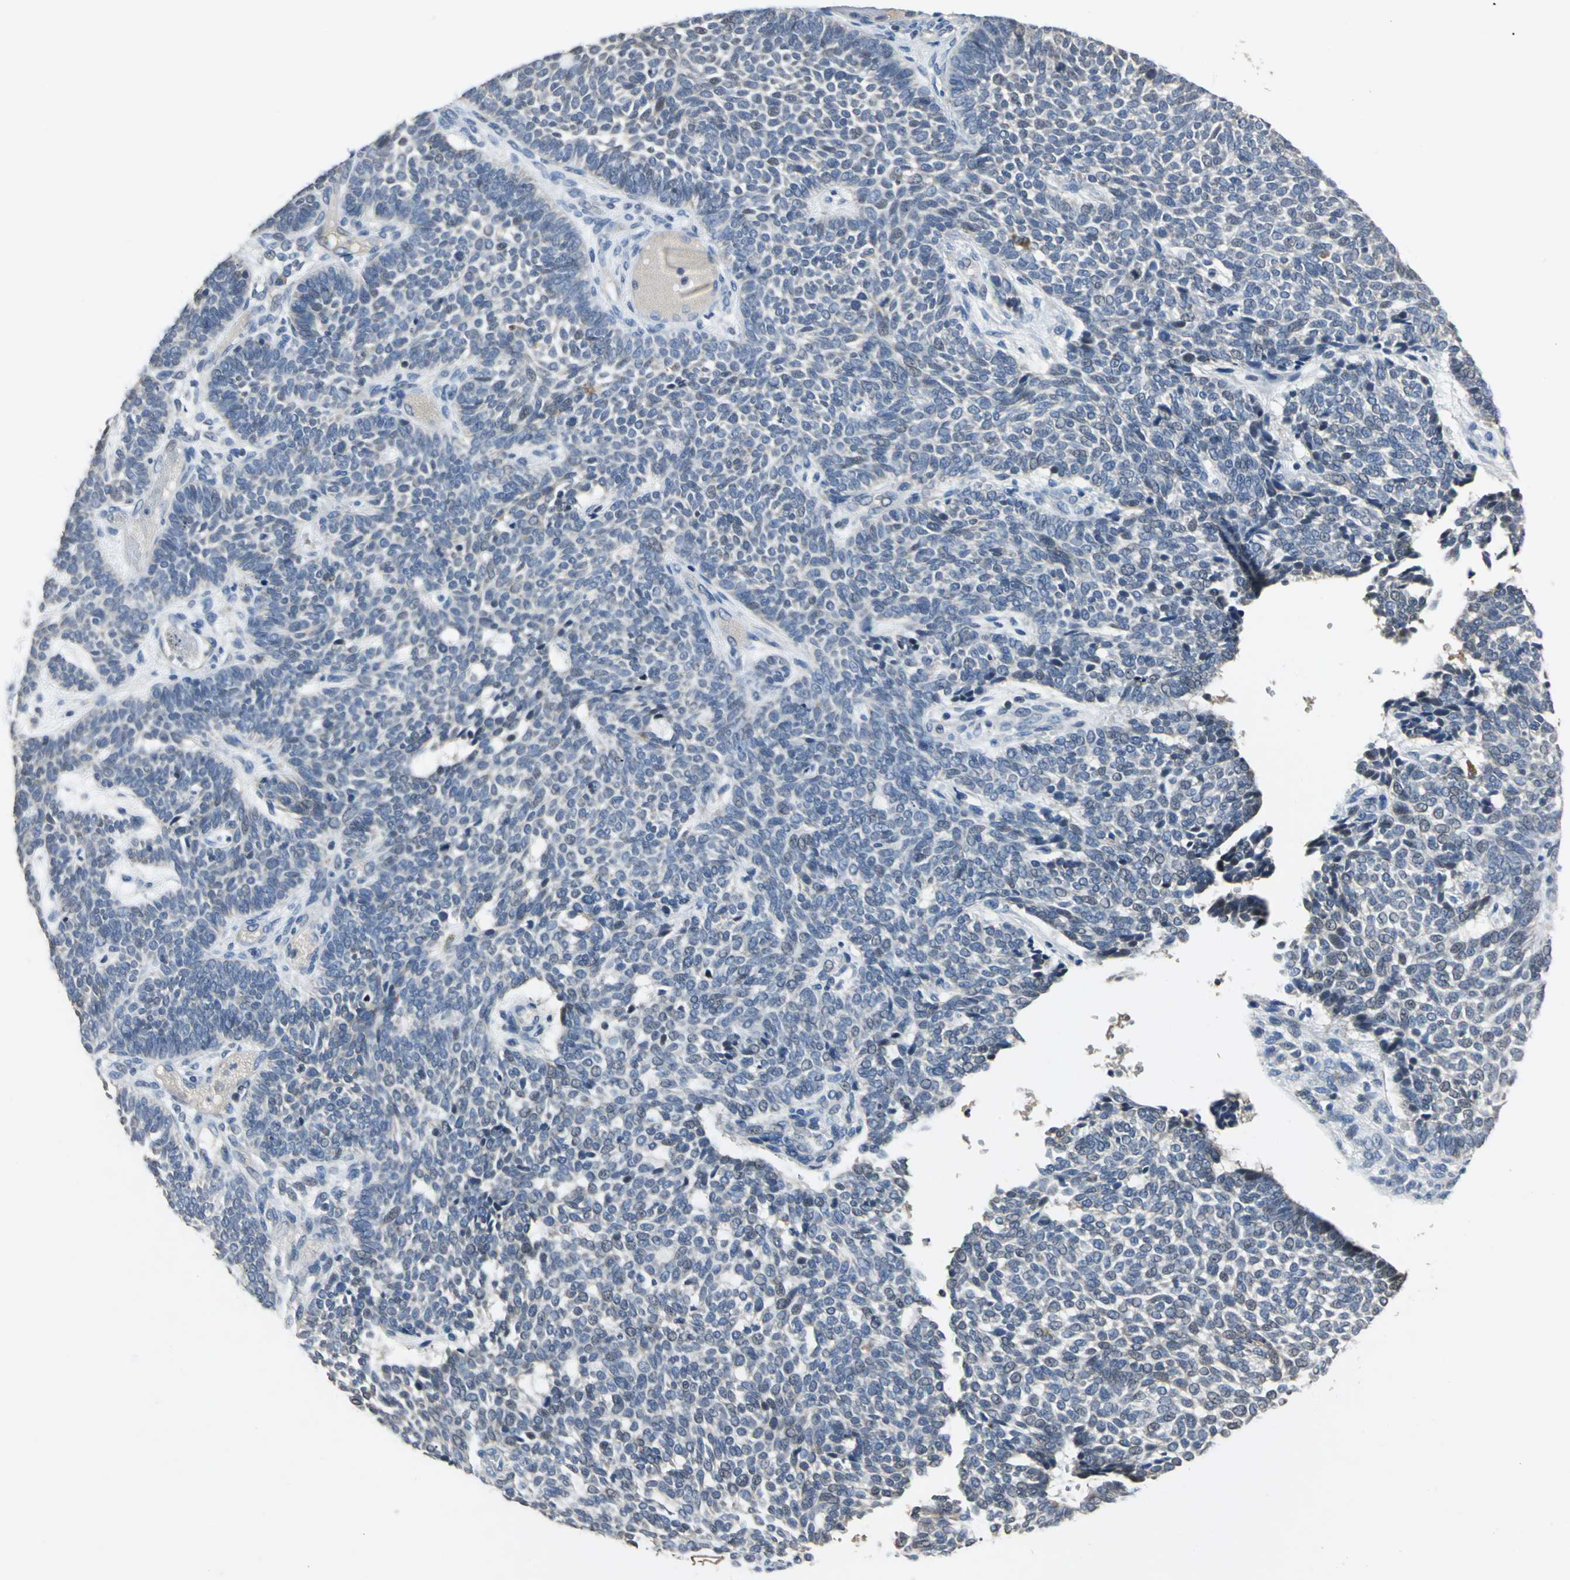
{"staining": {"intensity": "weak", "quantity": "<25%", "location": "cytoplasmic/membranous"}, "tissue": "skin cancer", "cell_type": "Tumor cells", "image_type": "cancer", "snomed": [{"axis": "morphology", "description": "Normal tissue, NOS"}, {"axis": "morphology", "description": "Basal cell carcinoma"}, {"axis": "topography", "description": "Skin"}], "caption": "A high-resolution photomicrograph shows IHC staining of skin cancer (basal cell carcinoma), which demonstrates no significant expression in tumor cells.", "gene": "JADE3", "patient": {"sex": "male", "age": 87}}